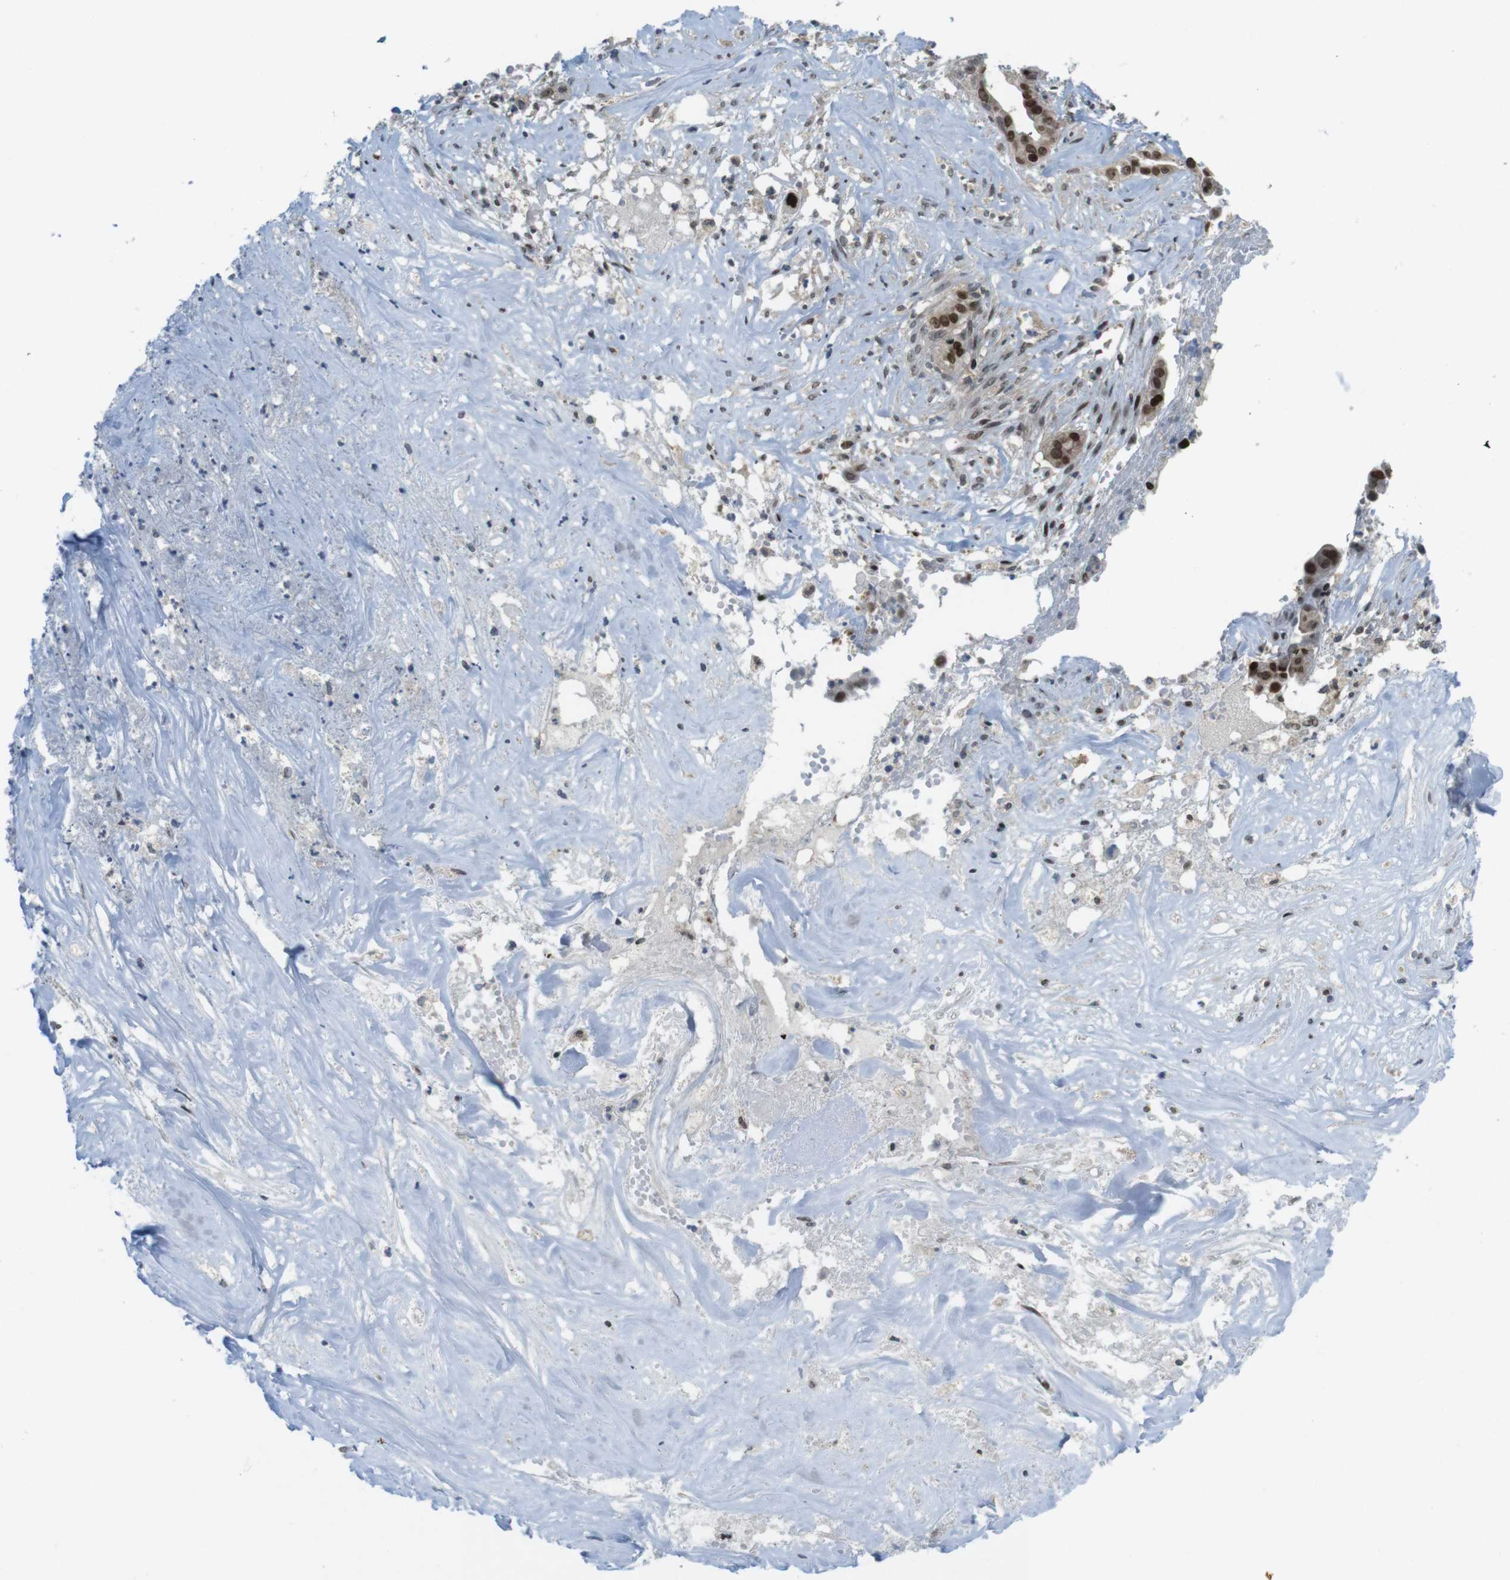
{"staining": {"intensity": "strong", "quantity": ">75%", "location": "nuclear"}, "tissue": "liver cancer", "cell_type": "Tumor cells", "image_type": "cancer", "snomed": [{"axis": "morphology", "description": "Cholangiocarcinoma"}, {"axis": "topography", "description": "Liver"}], "caption": "Human liver cancer (cholangiocarcinoma) stained for a protein (brown) displays strong nuclear positive positivity in about >75% of tumor cells.", "gene": "RCC1", "patient": {"sex": "female", "age": 61}}